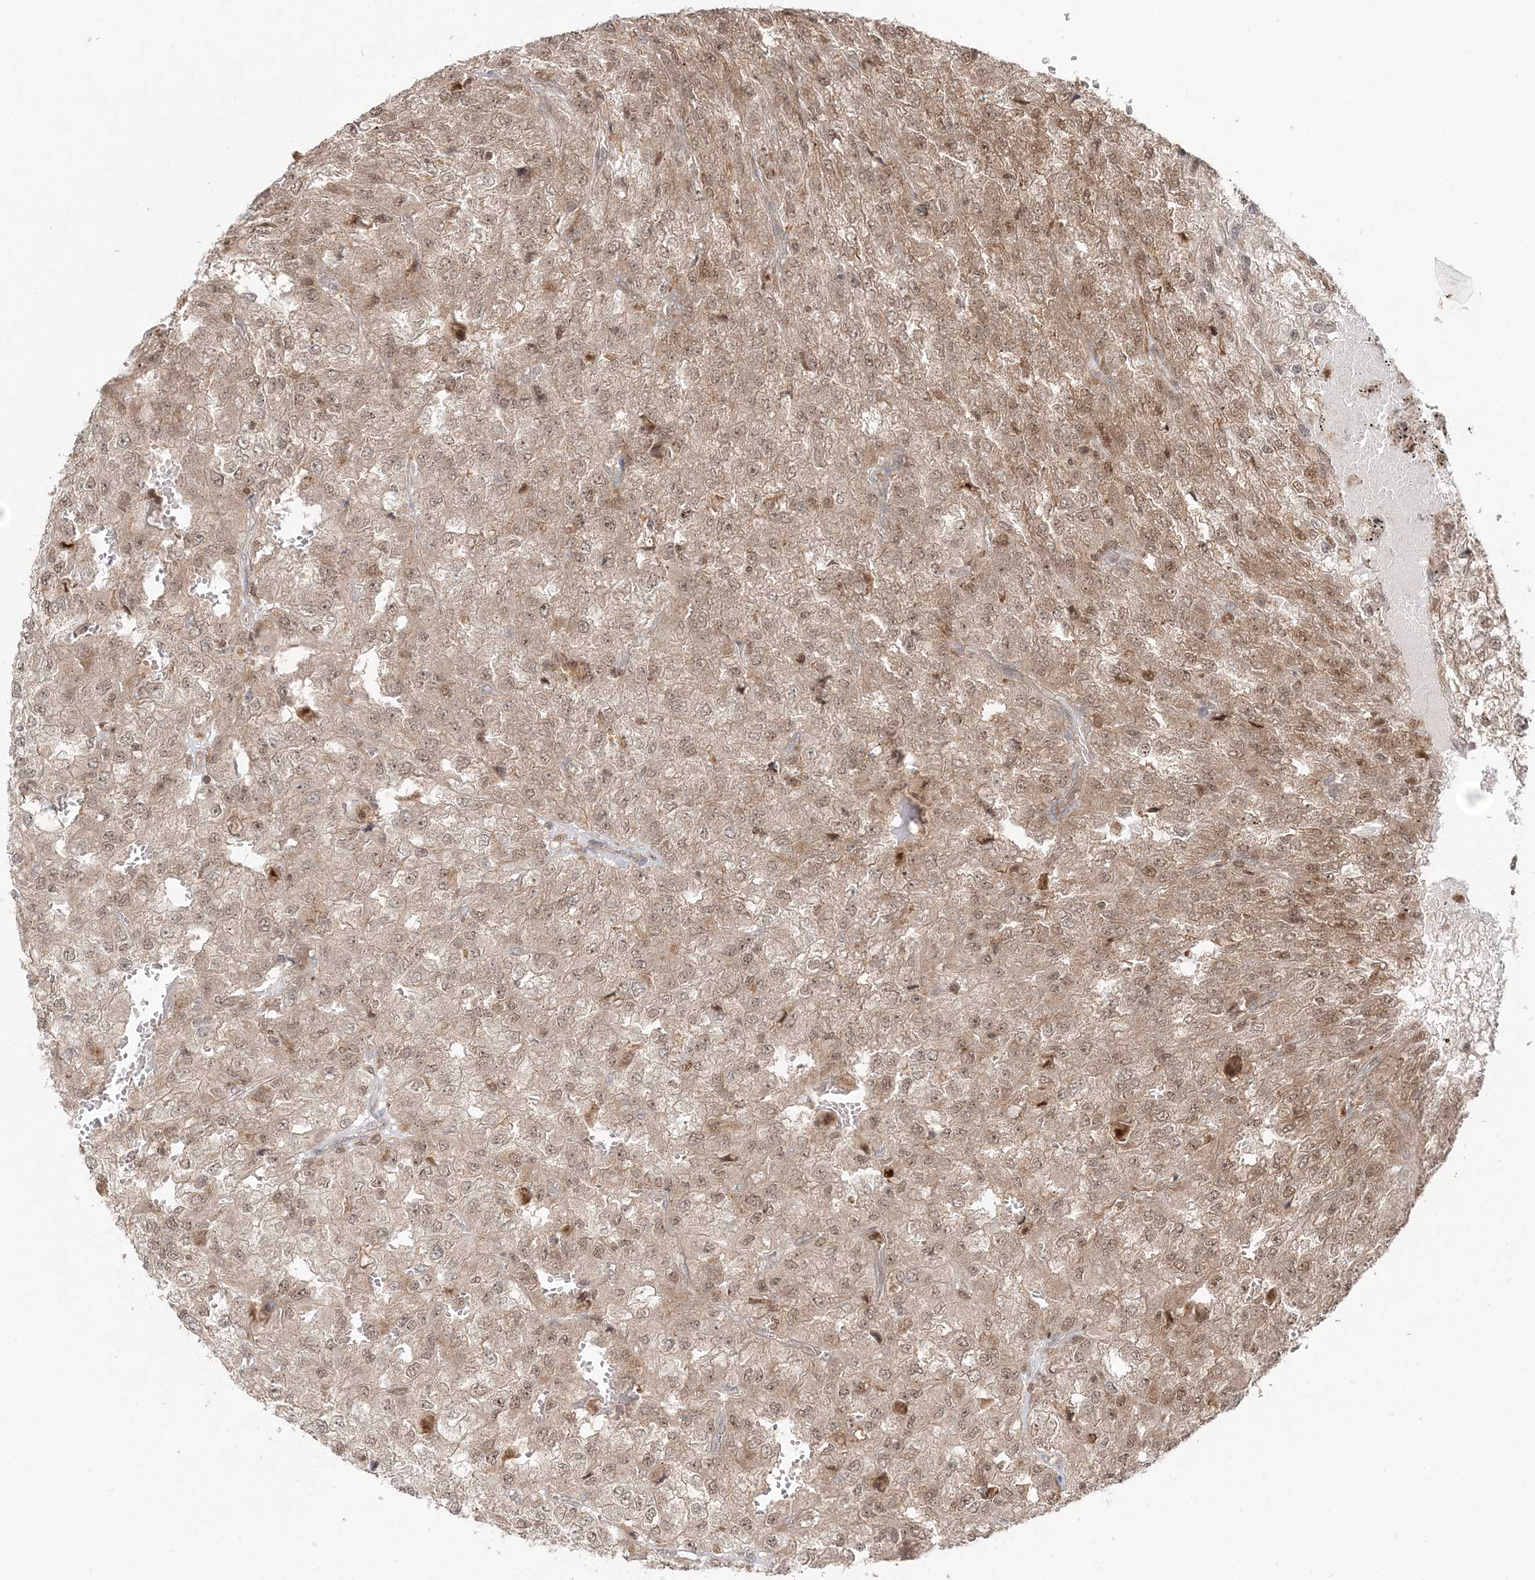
{"staining": {"intensity": "moderate", "quantity": ">75%", "location": "cytoplasmic/membranous,nuclear"}, "tissue": "renal cancer", "cell_type": "Tumor cells", "image_type": "cancer", "snomed": [{"axis": "morphology", "description": "Adenocarcinoma, NOS"}, {"axis": "topography", "description": "Kidney"}], "caption": "Immunohistochemical staining of renal adenocarcinoma shows medium levels of moderate cytoplasmic/membranous and nuclear staining in about >75% of tumor cells.", "gene": "CAB39", "patient": {"sex": "female", "age": 54}}